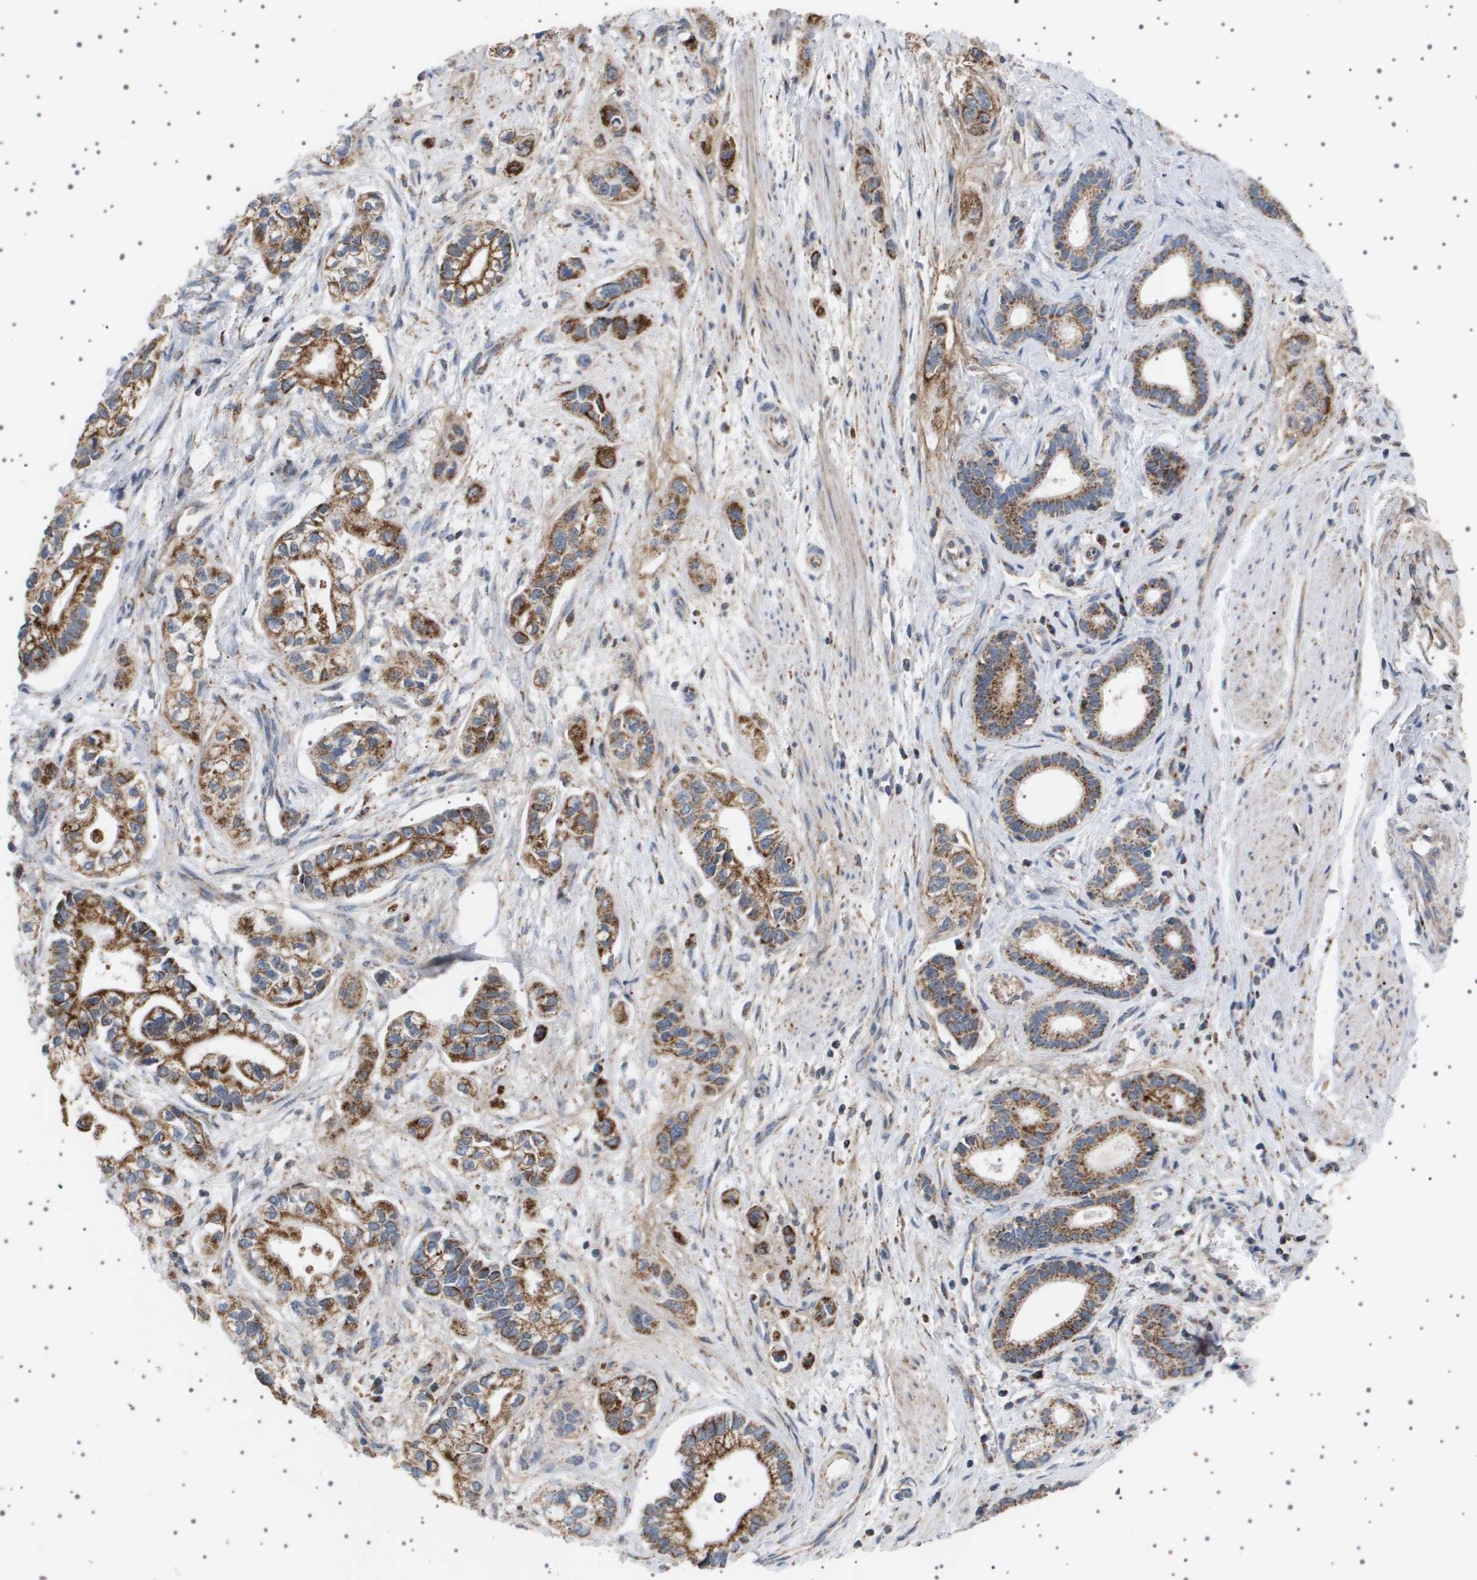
{"staining": {"intensity": "moderate", "quantity": ">75%", "location": "cytoplasmic/membranous"}, "tissue": "pancreatic cancer", "cell_type": "Tumor cells", "image_type": "cancer", "snomed": [{"axis": "morphology", "description": "Adenocarcinoma, NOS"}, {"axis": "topography", "description": "Pancreas"}], "caption": "Tumor cells exhibit medium levels of moderate cytoplasmic/membranous positivity in about >75% of cells in pancreatic adenocarcinoma. The protein is stained brown, and the nuclei are stained in blue (DAB (3,3'-diaminobenzidine) IHC with brightfield microscopy, high magnification).", "gene": "UBXN8", "patient": {"sex": "male", "age": 74}}